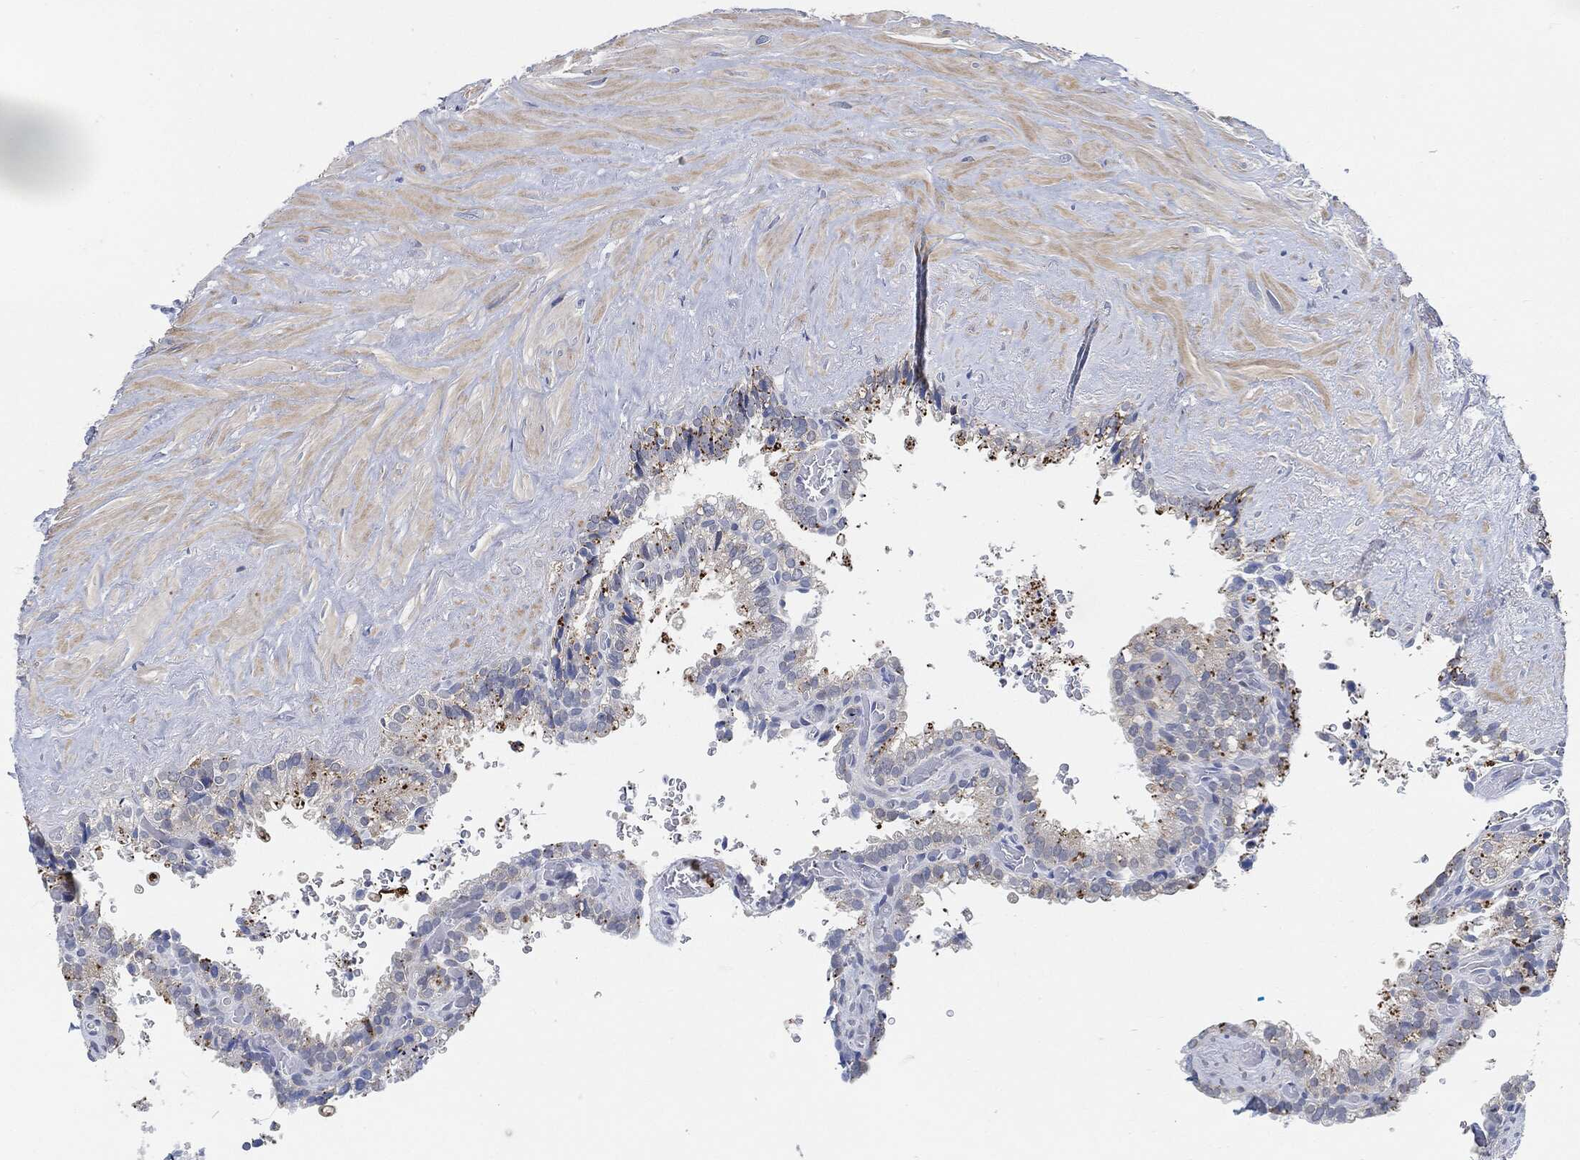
{"staining": {"intensity": "strong", "quantity": "25%-75%", "location": "cytoplasmic/membranous"}, "tissue": "seminal vesicle", "cell_type": "Glandular cells", "image_type": "normal", "snomed": [{"axis": "morphology", "description": "Normal tissue, NOS"}, {"axis": "topography", "description": "Seminal veicle"}], "caption": "Glandular cells show strong cytoplasmic/membranous positivity in approximately 25%-75% of cells in benign seminal vesicle.", "gene": "VSIG4", "patient": {"sex": "male", "age": 67}}